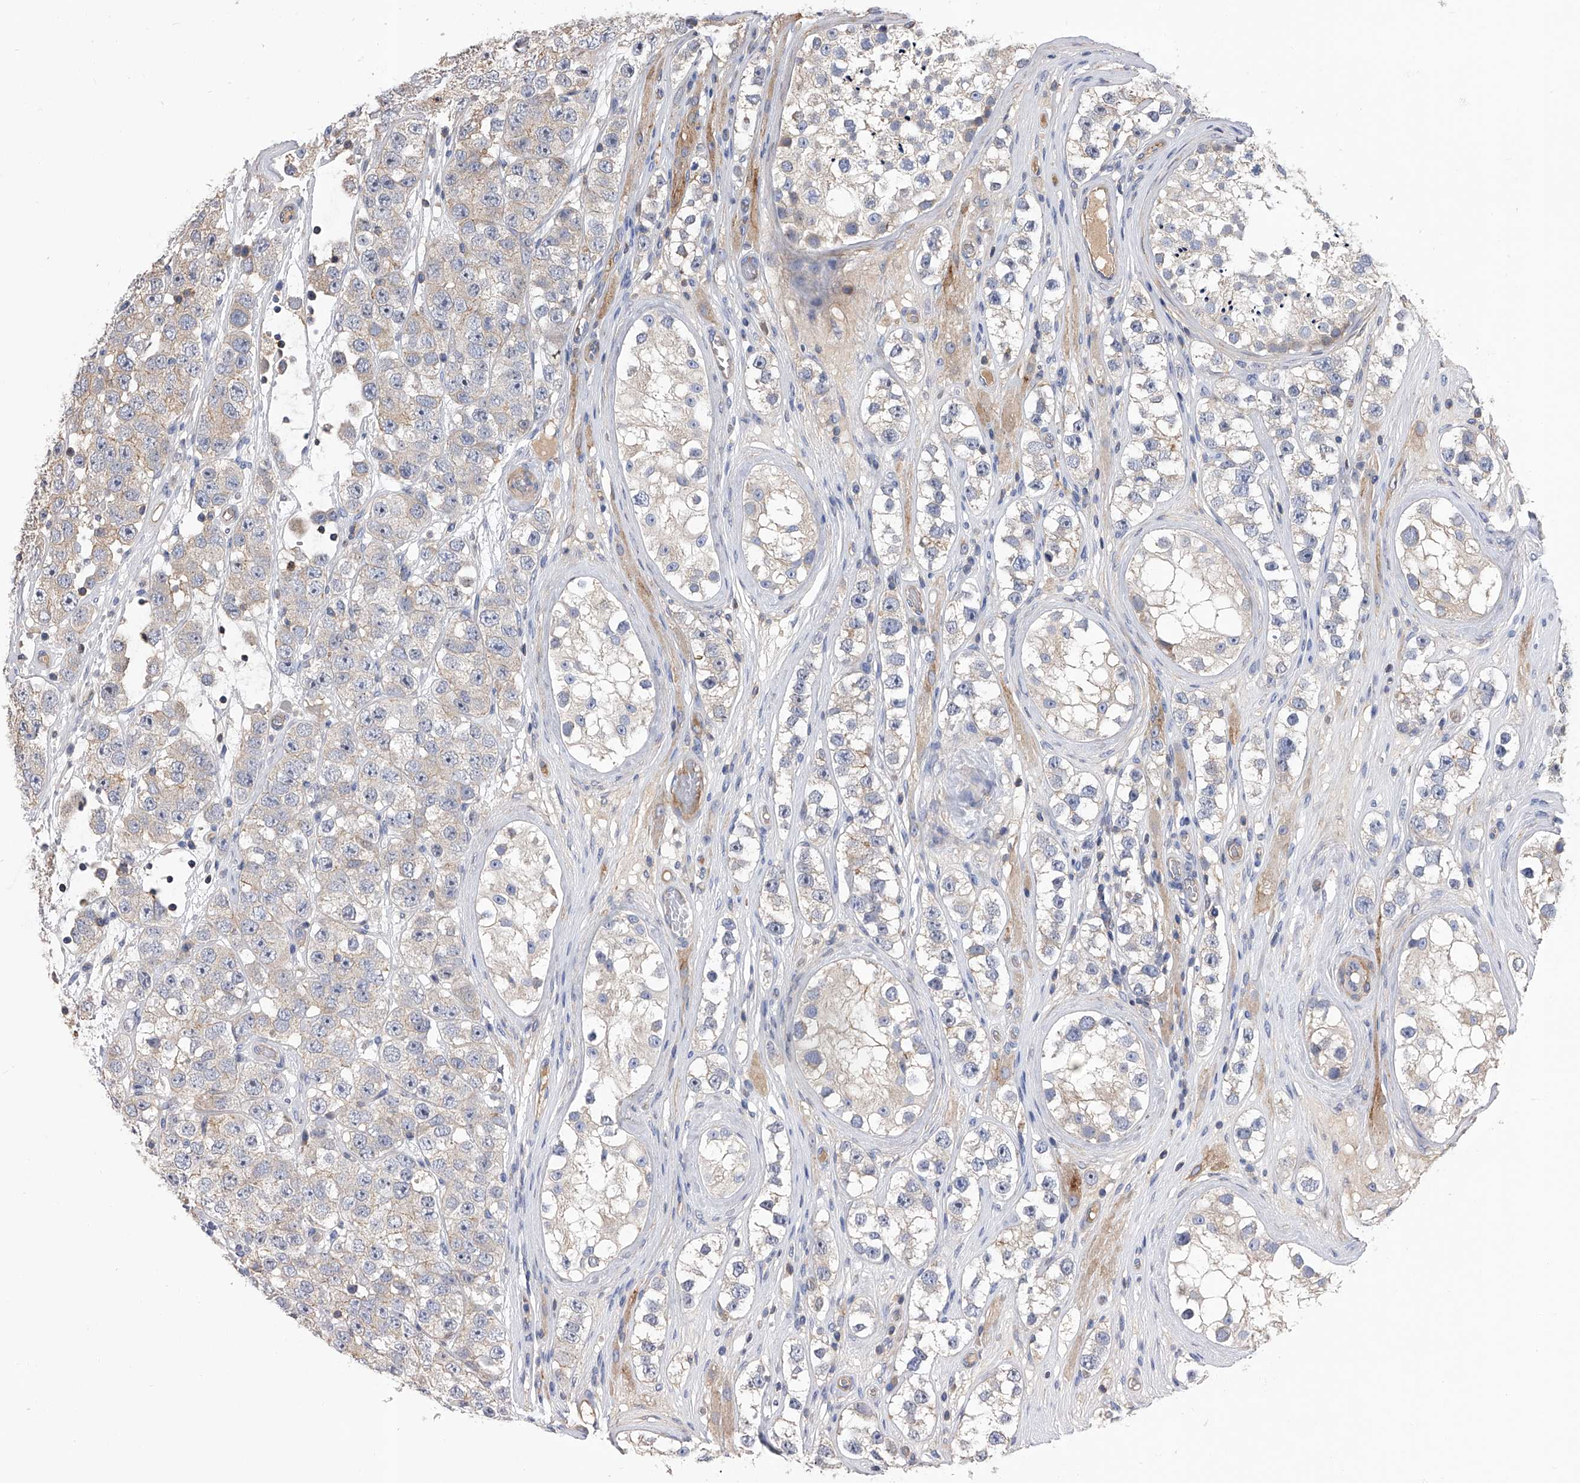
{"staining": {"intensity": "weak", "quantity": "25%-75%", "location": "cytoplasmic/membranous"}, "tissue": "testis cancer", "cell_type": "Tumor cells", "image_type": "cancer", "snomed": [{"axis": "morphology", "description": "Seminoma, NOS"}, {"axis": "topography", "description": "Testis"}], "caption": "Brown immunohistochemical staining in seminoma (testis) reveals weak cytoplasmic/membranous positivity in about 25%-75% of tumor cells.", "gene": "CUL7", "patient": {"sex": "male", "age": 28}}